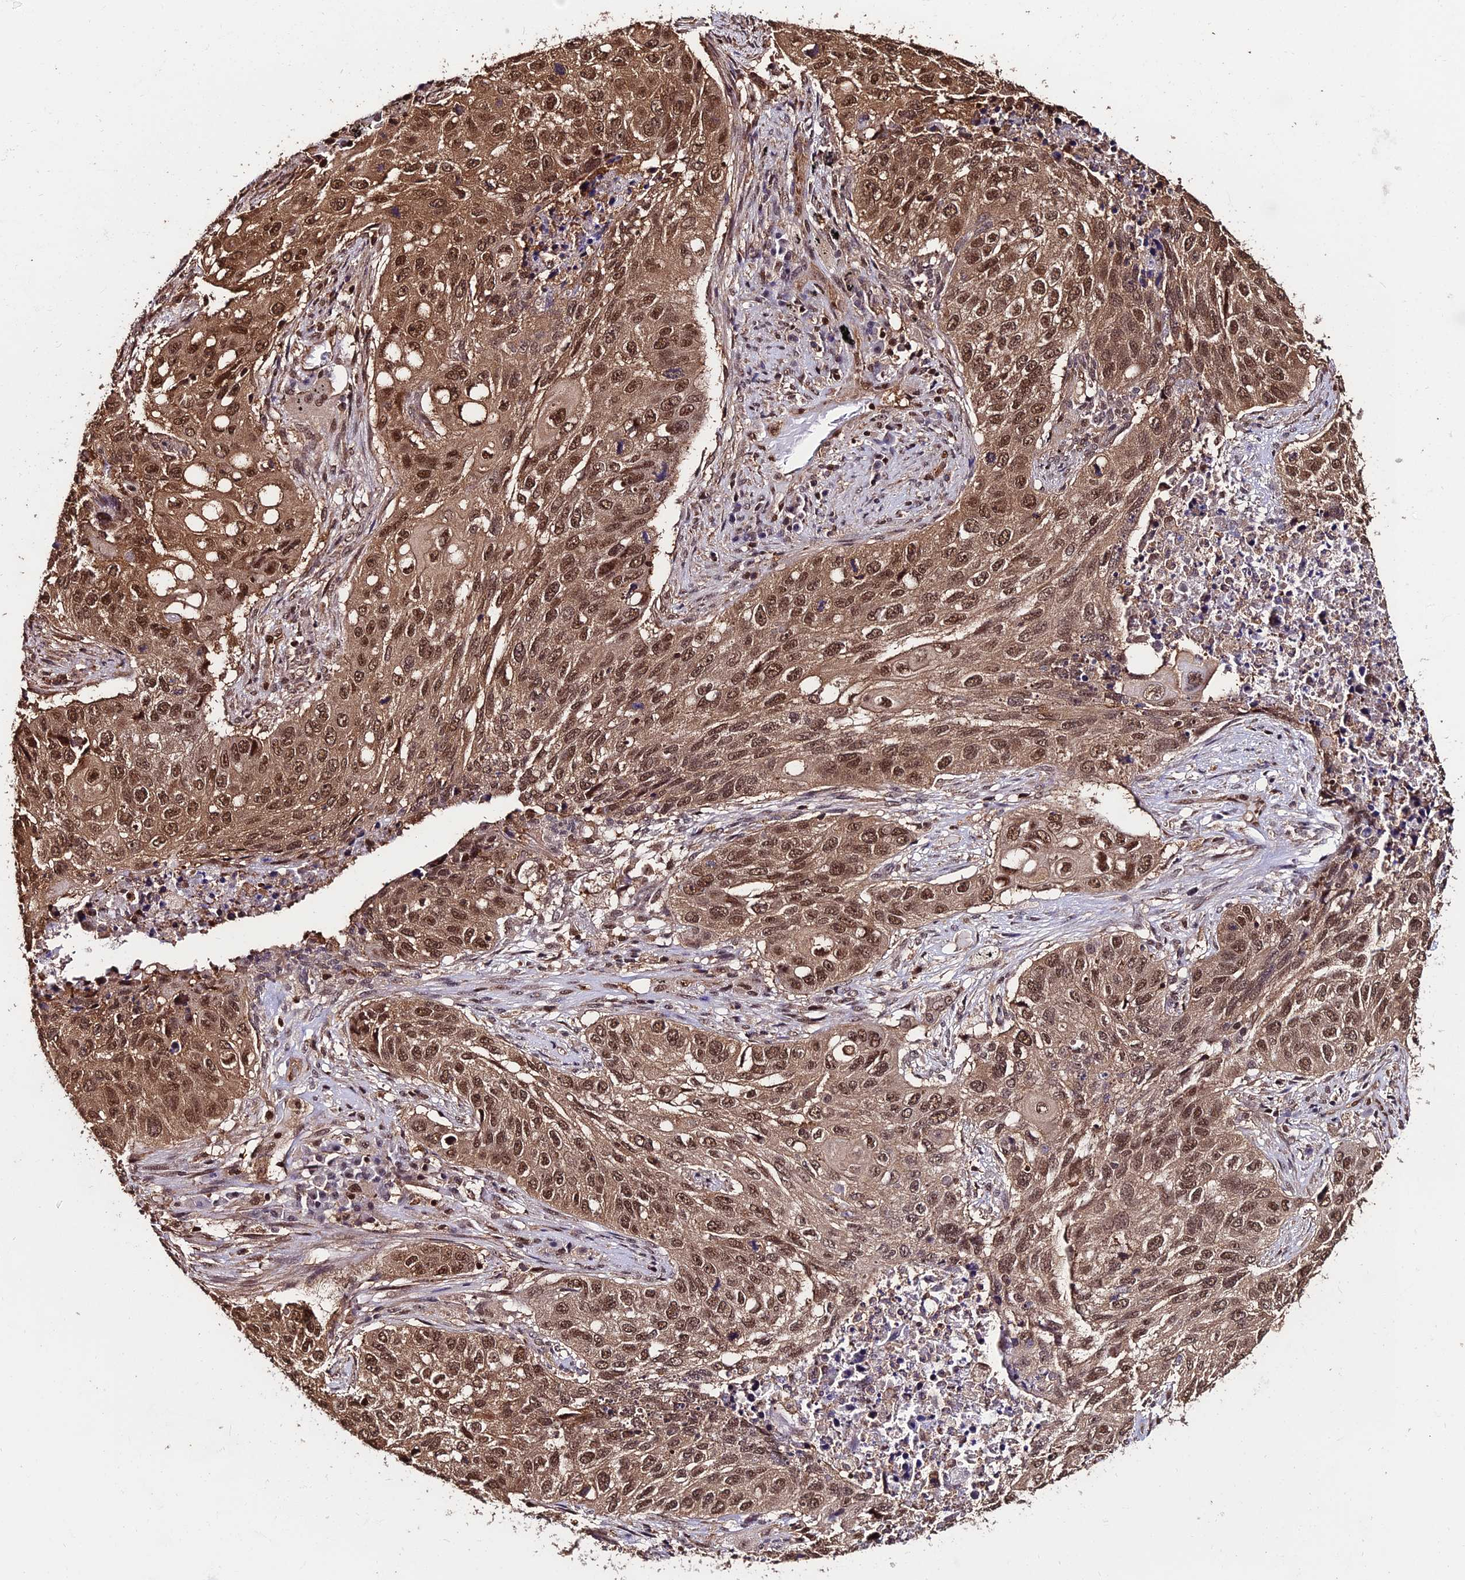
{"staining": {"intensity": "moderate", "quantity": ">75%", "location": "cytoplasmic/membranous,nuclear"}, "tissue": "lung cancer", "cell_type": "Tumor cells", "image_type": "cancer", "snomed": [{"axis": "morphology", "description": "Squamous cell carcinoma, NOS"}, {"axis": "topography", "description": "Lung"}], "caption": "Tumor cells reveal medium levels of moderate cytoplasmic/membranous and nuclear expression in approximately >75% of cells in lung squamous cell carcinoma.", "gene": "PPP4C", "patient": {"sex": "female", "age": 63}}